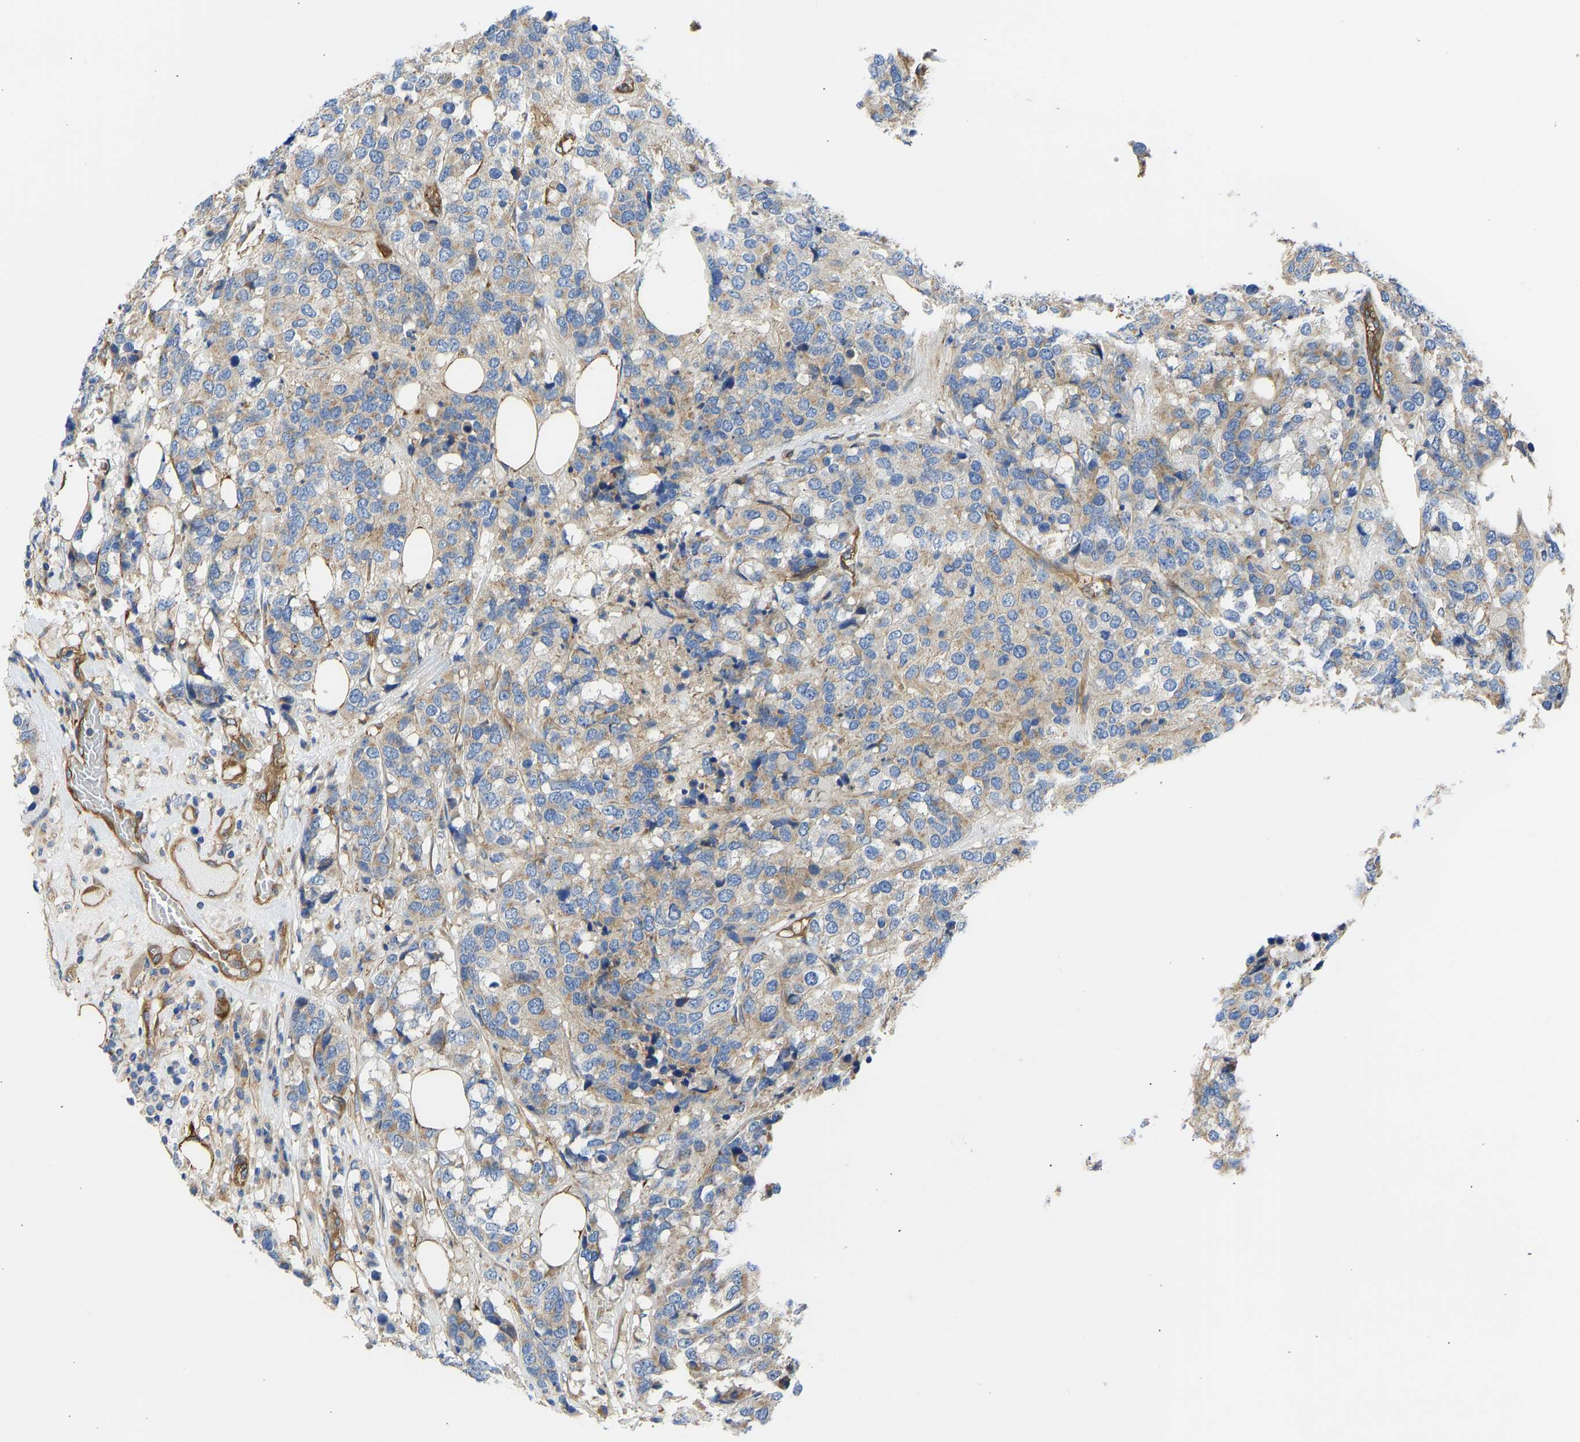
{"staining": {"intensity": "moderate", "quantity": ">75%", "location": "cytoplasmic/membranous"}, "tissue": "breast cancer", "cell_type": "Tumor cells", "image_type": "cancer", "snomed": [{"axis": "morphology", "description": "Lobular carcinoma"}, {"axis": "topography", "description": "Breast"}], "caption": "Immunohistochemical staining of human breast lobular carcinoma reveals medium levels of moderate cytoplasmic/membranous protein staining in about >75% of tumor cells.", "gene": "MYO1C", "patient": {"sex": "female", "age": 59}}